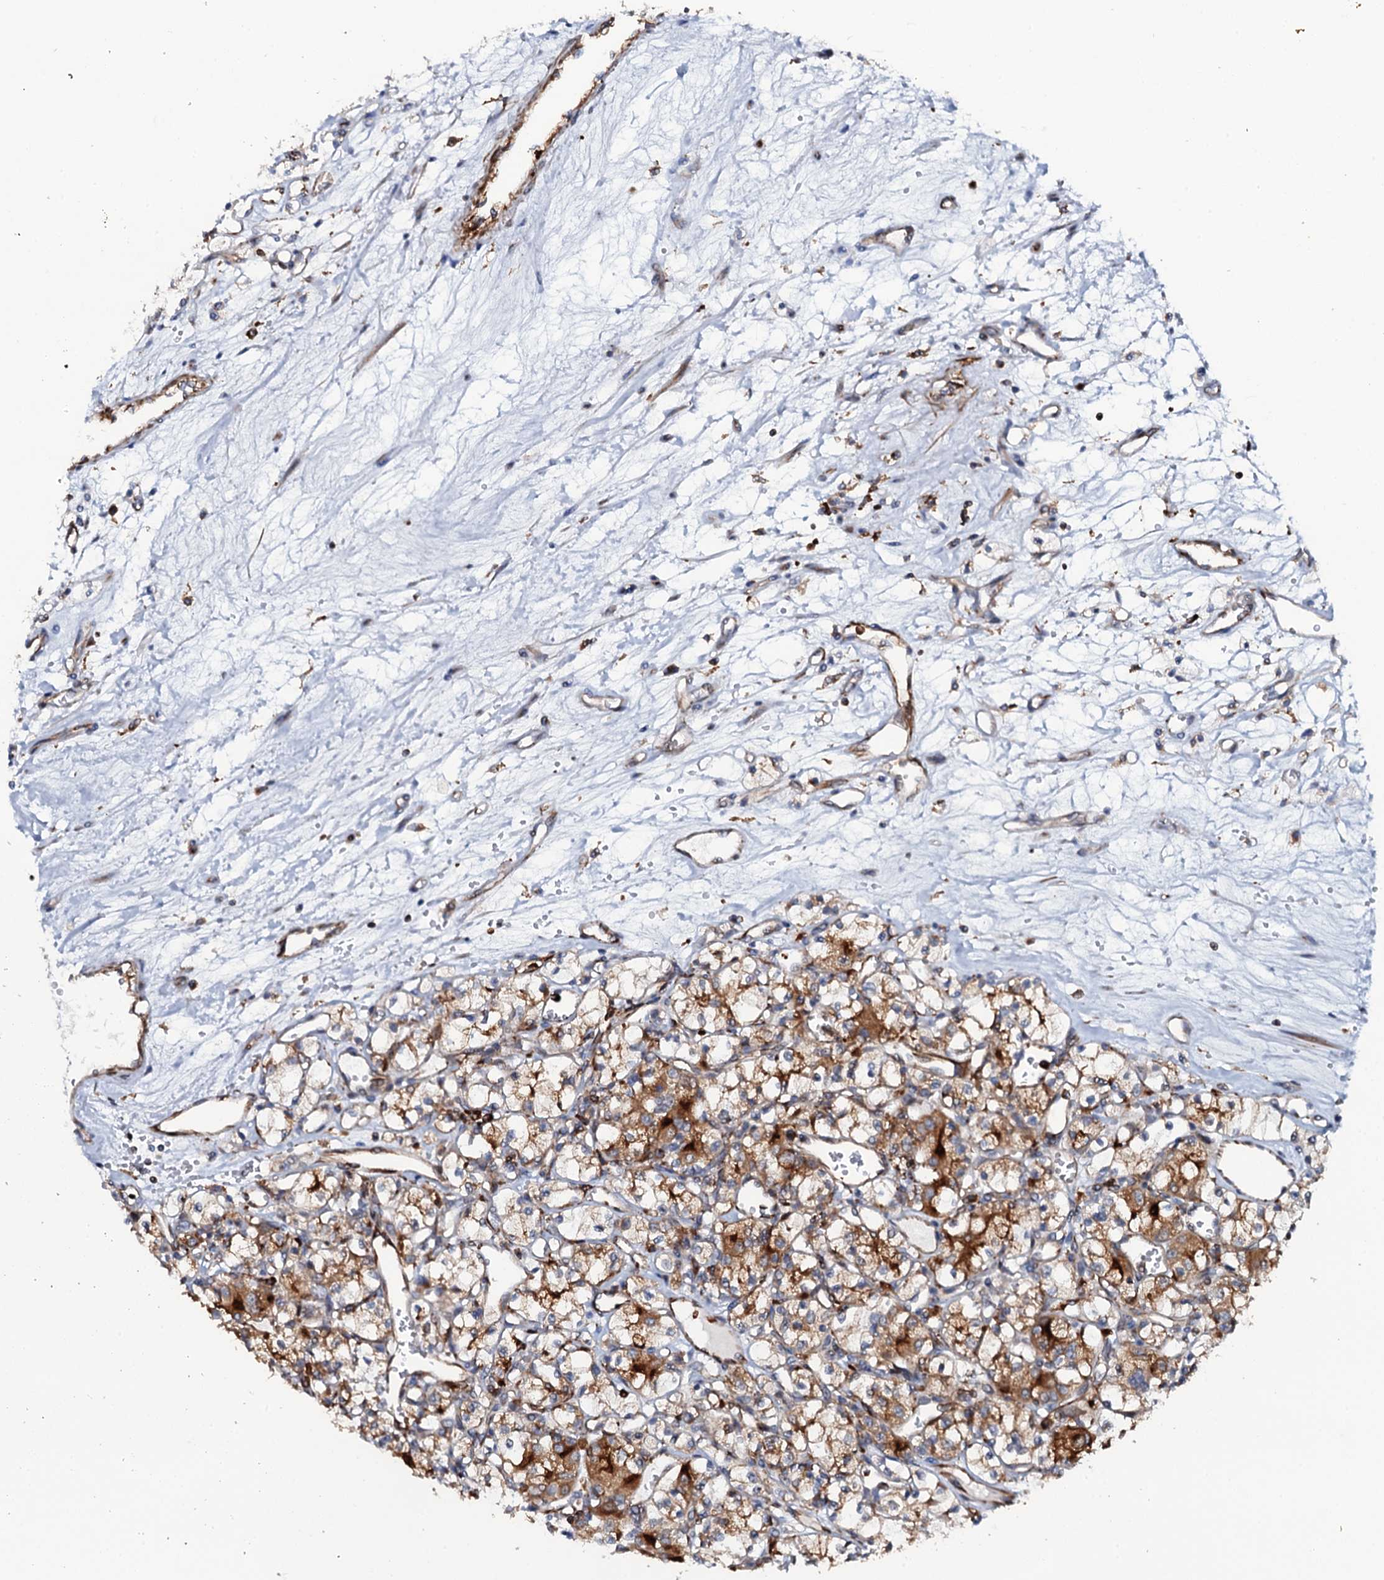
{"staining": {"intensity": "strong", "quantity": ">75%", "location": "cytoplasmic/membranous"}, "tissue": "renal cancer", "cell_type": "Tumor cells", "image_type": "cancer", "snomed": [{"axis": "morphology", "description": "Adenocarcinoma, NOS"}, {"axis": "topography", "description": "Kidney"}], "caption": "About >75% of tumor cells in renal adenocarcinoma exhibit strong cytoplasmic/membranous protein positivity as visualized by brown immunohistochemical staining.", "gene": "VAMP8", "patient": {"sex": "female", "age": 59}}